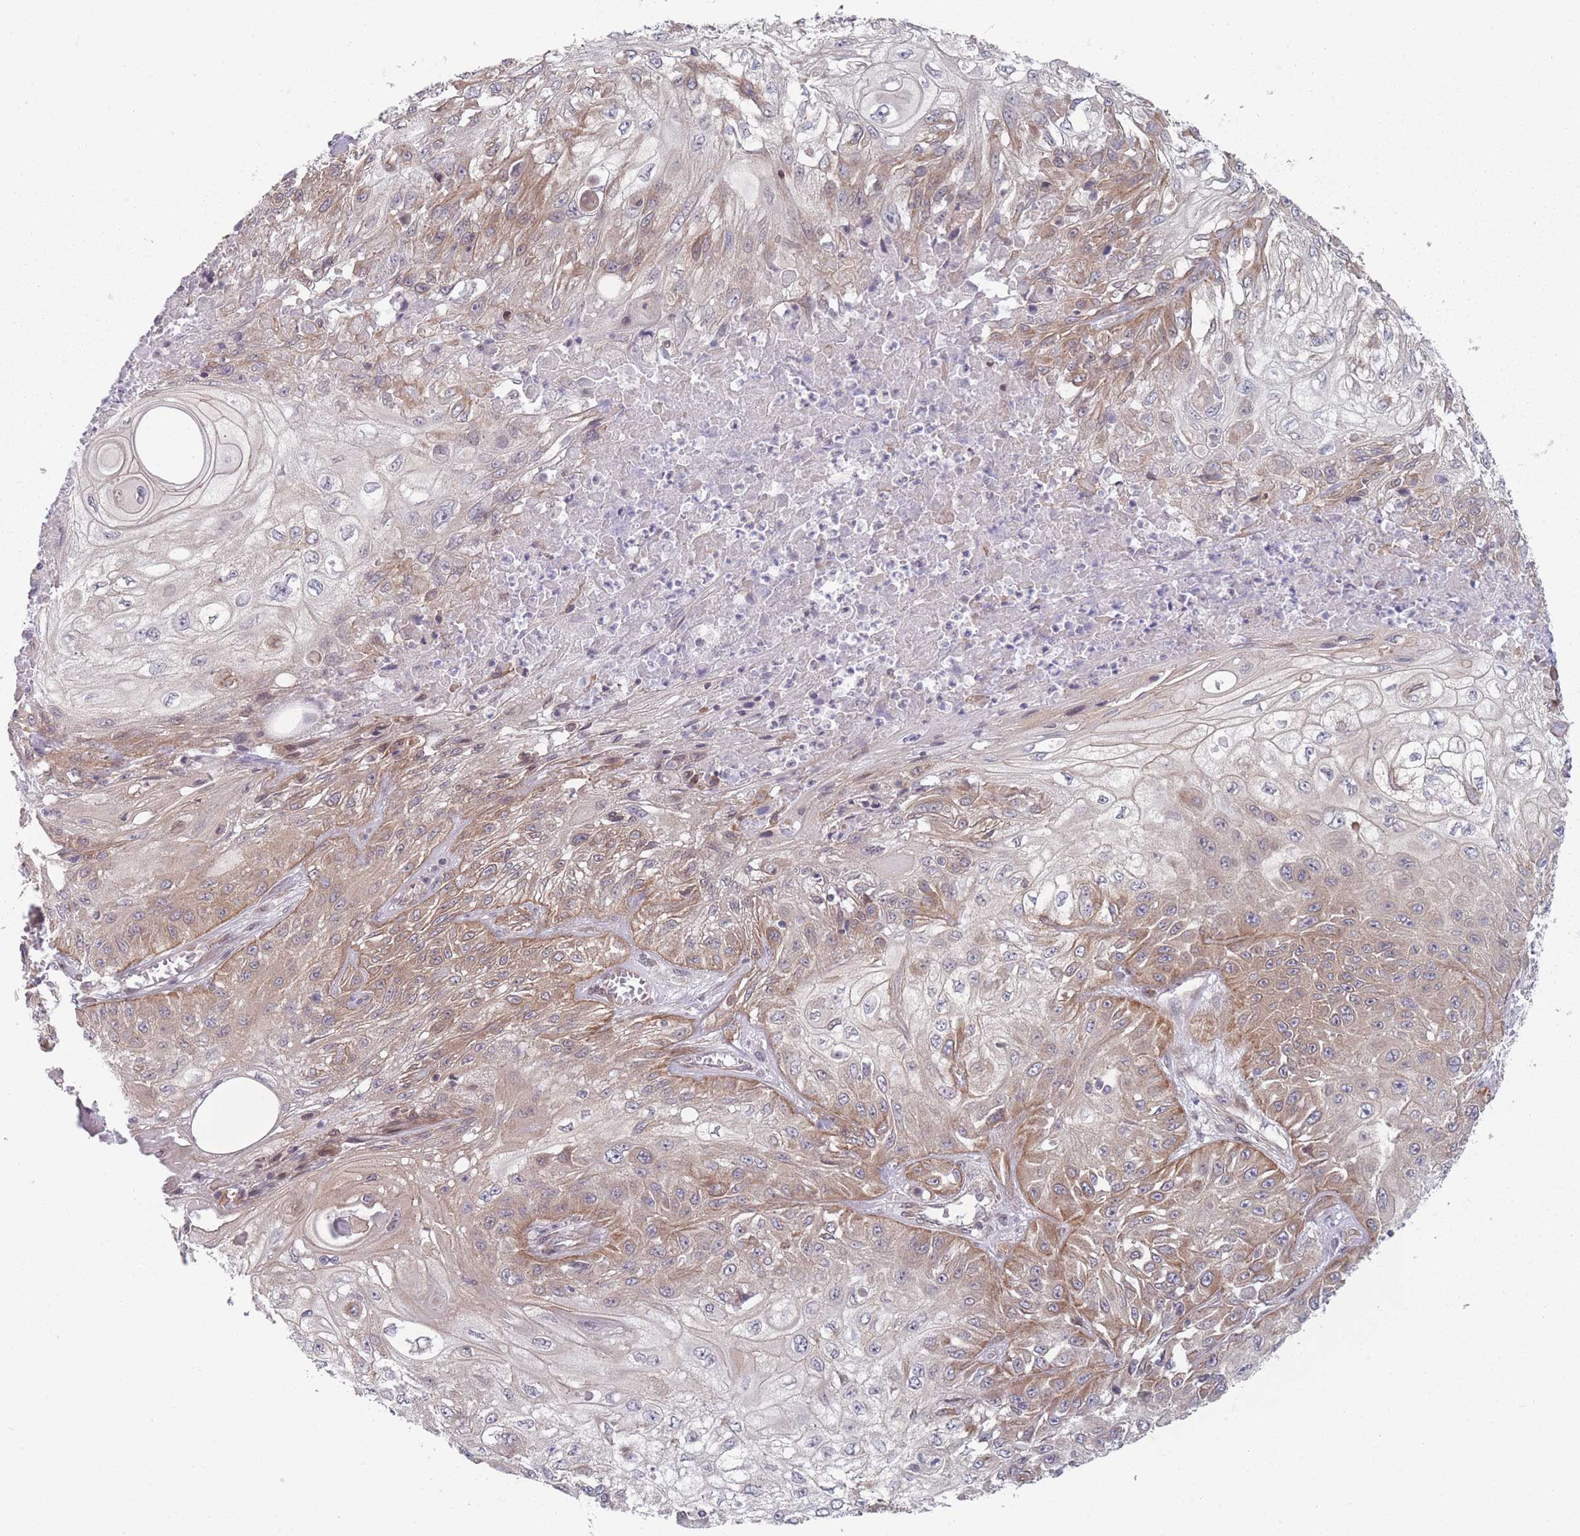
{"staining": {"intensity": "moderate", "quantity": "25%-75%", "location": "cytoplasmic/membranous"}, "tissue": "skin cancer", "cell_type": "Tumor cells", "image_type": "cancer", "snomed": [{"axis": "morphology", "description": "Squamous cell carcinoma, NOS"}, {"axis": "morphology", "description": "Squamous cell carcinoma, metastatic, NOS"}, {"axis": "topography", "description": "Skin"}, {"axis": "topography", "description": "Lymph node"}], "caption": "This photomicrograph exhibits skin cancer (squamous cell carcinoma) stained with immunohistochemistry to label a protein in brown. The cytoplasmic/membranous of tumor cells show moderate positivity for the protein. Nuclei are counter-stained blue.", "gene": "VRK2", "patient": {"sex": "male", "age": 75}}